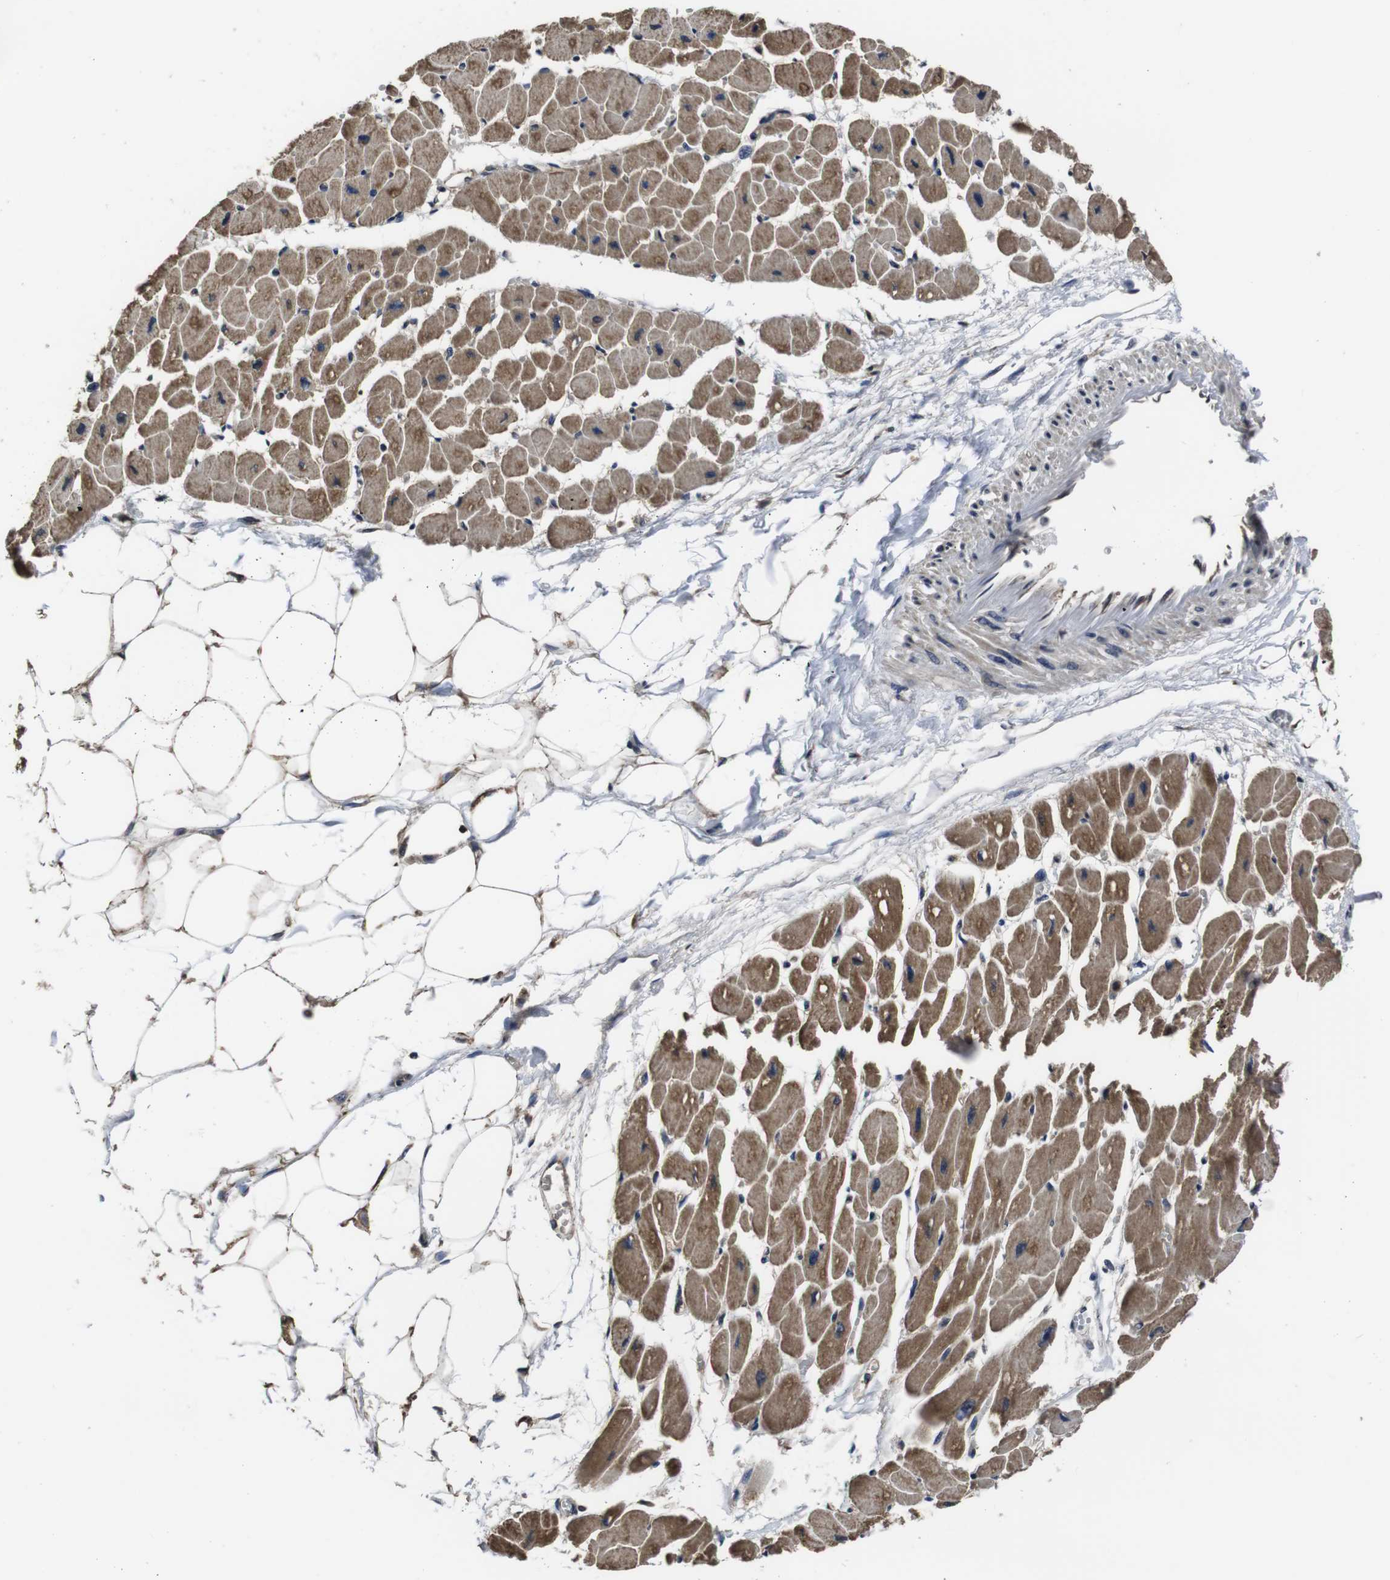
{"staining": {"intensity": "moderate", "quantity": ">75%", "location": "cytoplasmic/membranous"}, "tissue": "heart muscle", "cell_type": "Cardiomyocytes", "image_type": "normal", "snomed": [{"axis": "morphology", "description": "Normal tissue, NOS"}, {"axis": "topography", "description": "Heart"}], "caption": "Immunohistochemistry (DAB) staining of unremarkable heart muscle exhibits moderate cytoplasmic/membranous protein expression in approximately >75% of cardiomyocytes.", "gene": "CXCL11", "patient": {"sex": "female", "age": 54}}